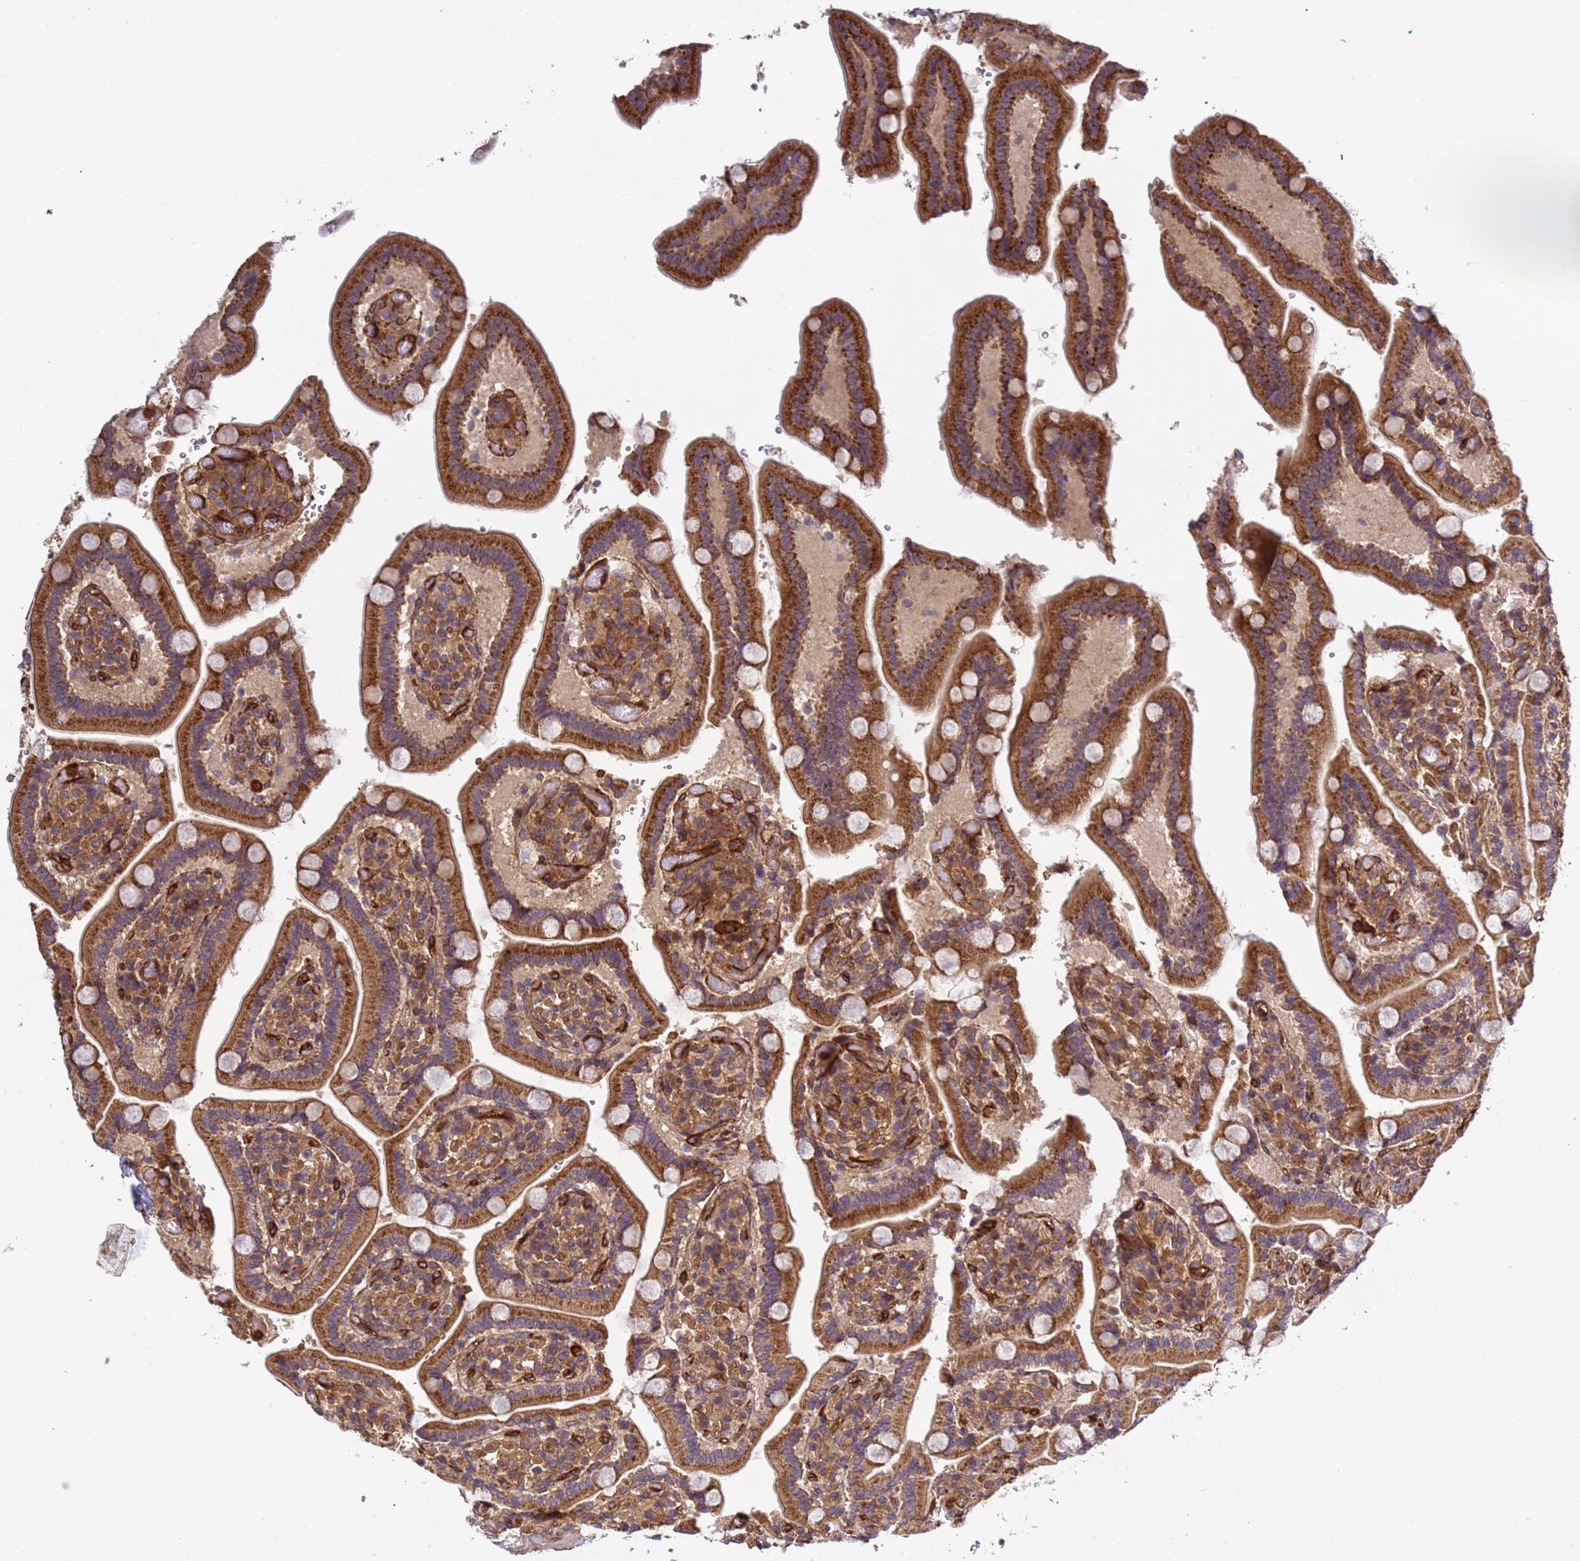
{"staining": {"intensity": "strong", "quantity": ">75%", "location": "cytoplasmic/membranous"}, "tissue": "duodenum", "cell_type": "Glandular cells", "image_type": "normal", "snomed": [{"axis": "morphology", "description": "Normal tissue, NOS"}, {"axis": "topography", "description": "Duodenum"}], "caption": "Brown immunohistochemical staining in normal duodenum displays strong cytoplasmic/membranous staining in about >75% of glandular cells.", "gene": "C8orf34", "patient": {"sex": "female", "age": 62}}